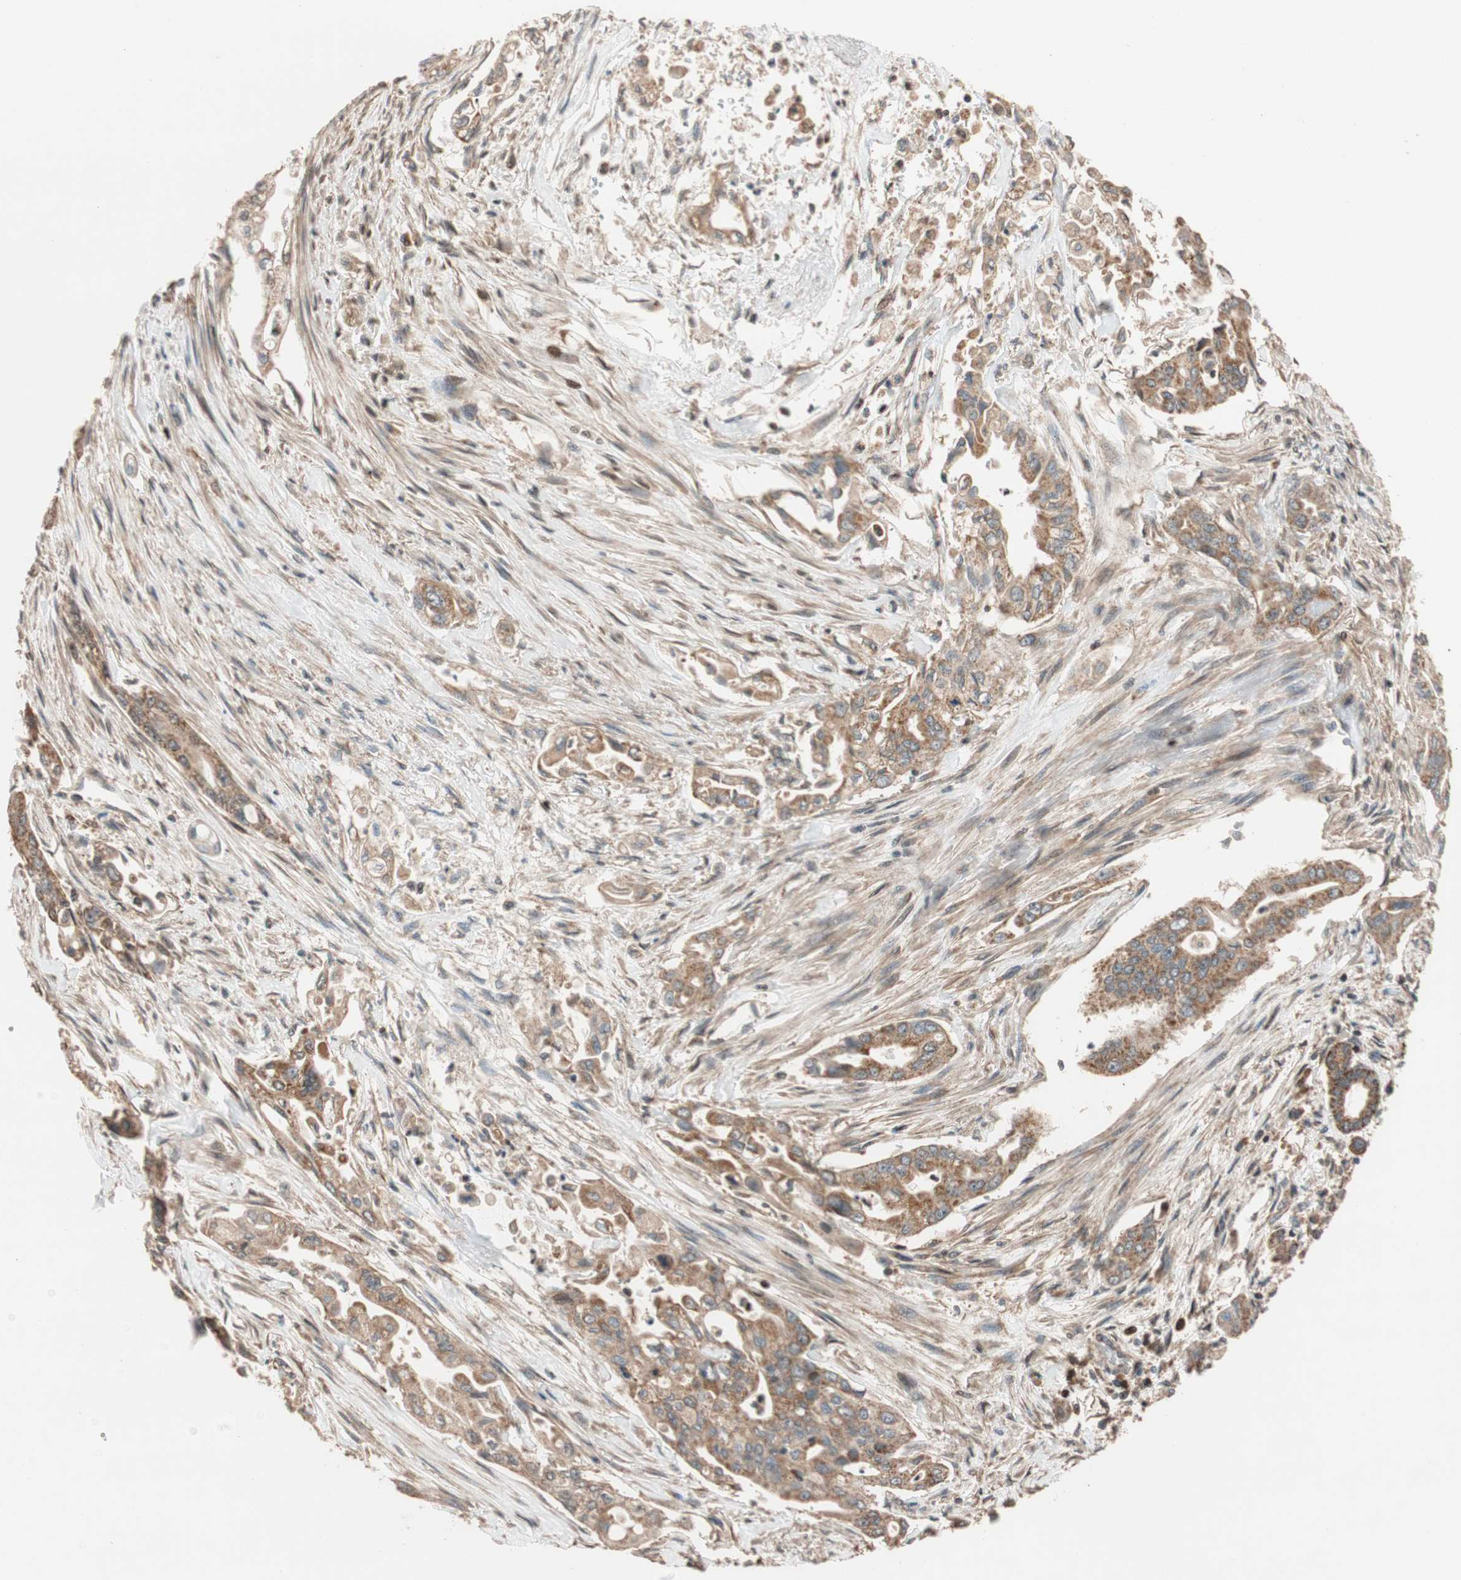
{"staining": {"intensity": "moderate", "quantity": ">75%", "location": "cytoplasmic/membranous"}, "tissue": "pancreatic cancer", "cell_type": "Tumor cells", "image_type": "cancer", "snomed": [{"axis": "morphology", "description": "Normal tissue, NOS"}, {"axis": "topography", "description": "Pancreas"}], "caption": "Immunohistochemistry (IHC) image of neoplastic tissue: human pancreatic cancer stained using immunohistochemistry (IHC) shows medium levels of moderate protein expression localized specifically in the cytoplasmic/membranous of tumor cells, appearing as a cytoplasmic/membranous brown color.", "gene": "HECW1", "patient": {"sex": "male", "age": 42}}